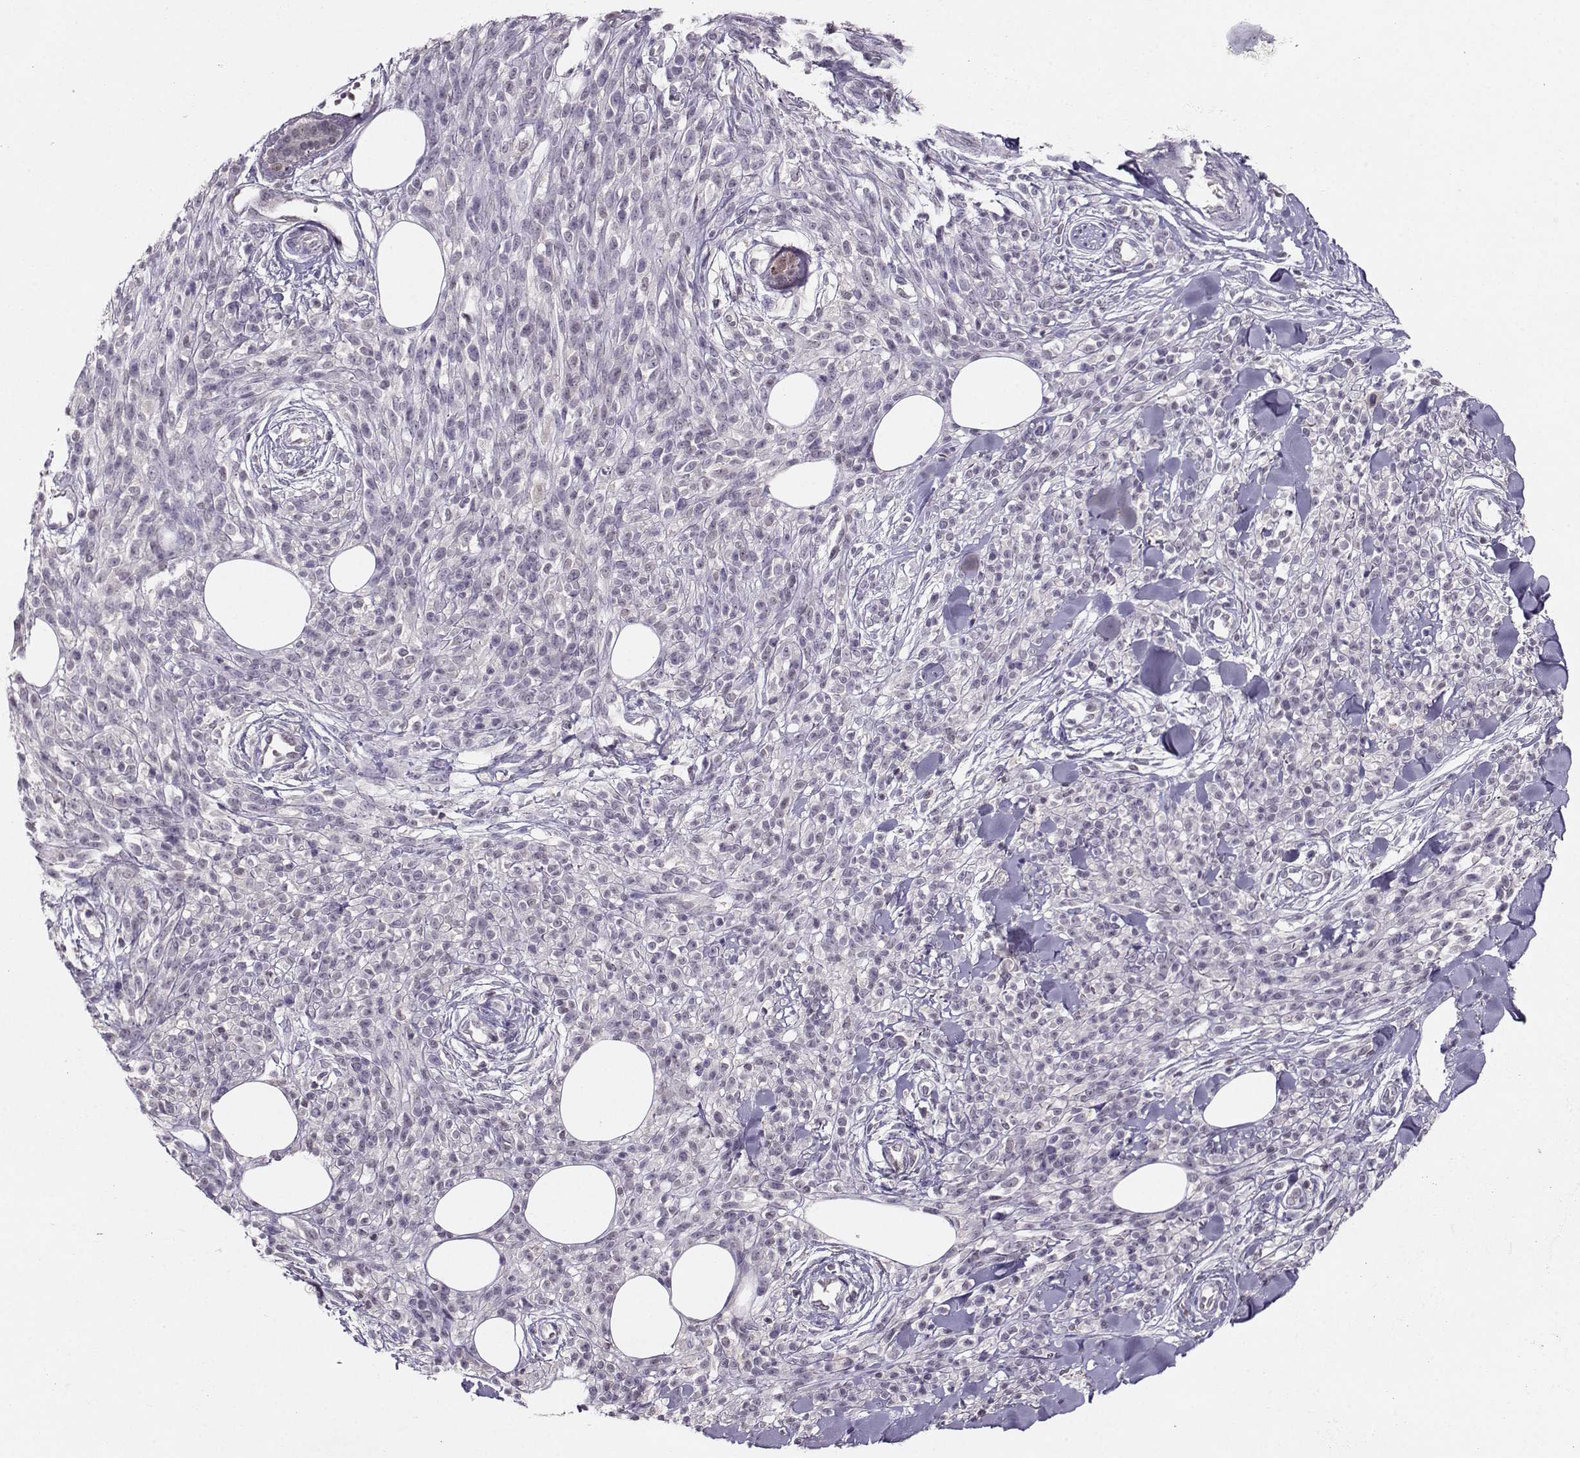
{"staining": {"intensity": "negative", "quantity": "none", "location": "none"}, "tissue": "melanoma", "cell_type": "Tumor cells", "image_type": "cancer", "snomed": [{"axis": "morphology", "description": "Malignant melanoma, NOS"}, {"axis": "topography", "description": "Skin"}, {"axis": "topography", "description": "Skin of trunk"}], "caption": "IHC image of neoplastic tissue: malignant melanoma stained with DAB exhibits no significant protein staining in tumor cells.", "gene": "PGK1", "patient": {"sex": "male", "age": 74}}